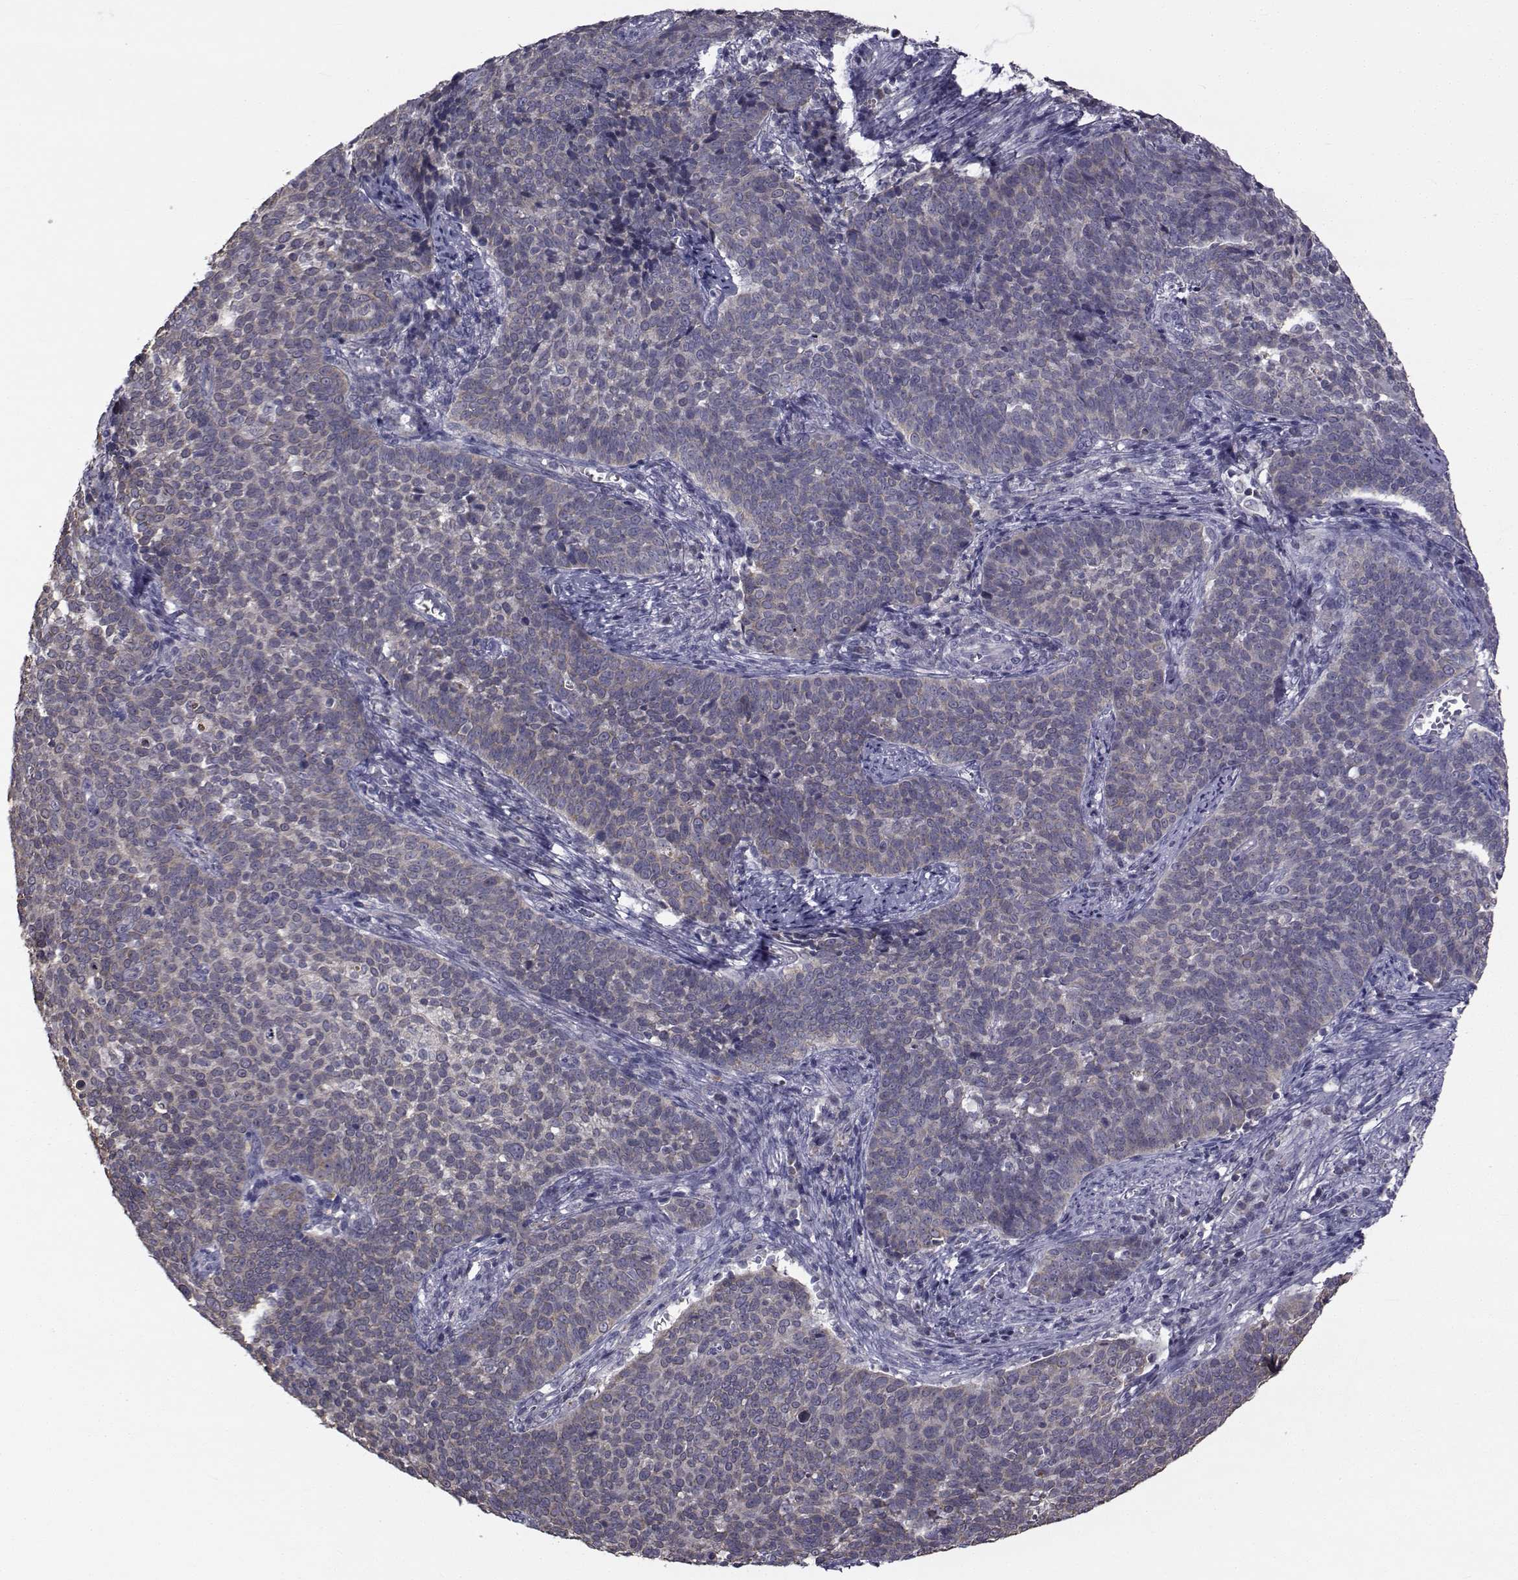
{"staining": {"intensity": "negative", "quantity": "none", "location": "none"}, "tissue": "cervical cancer", "cell_type": "Tumor cells", "image_type": "cancer", "snomed": [{"axis": "morphology", "description": "Squamous cell carcinoma, NOS"}, {"axis": "topography", "description": "Cervix"}], "caption": "An immunohistochemistry micrograph of cervical cancer (squamous cell carcinoma) is shown. There is no staining in tumor cells of cervical cancer (squamous cell carcinoma).", "gene": "ANGPT1", "patient": {"sex": "female", "age": 39}}